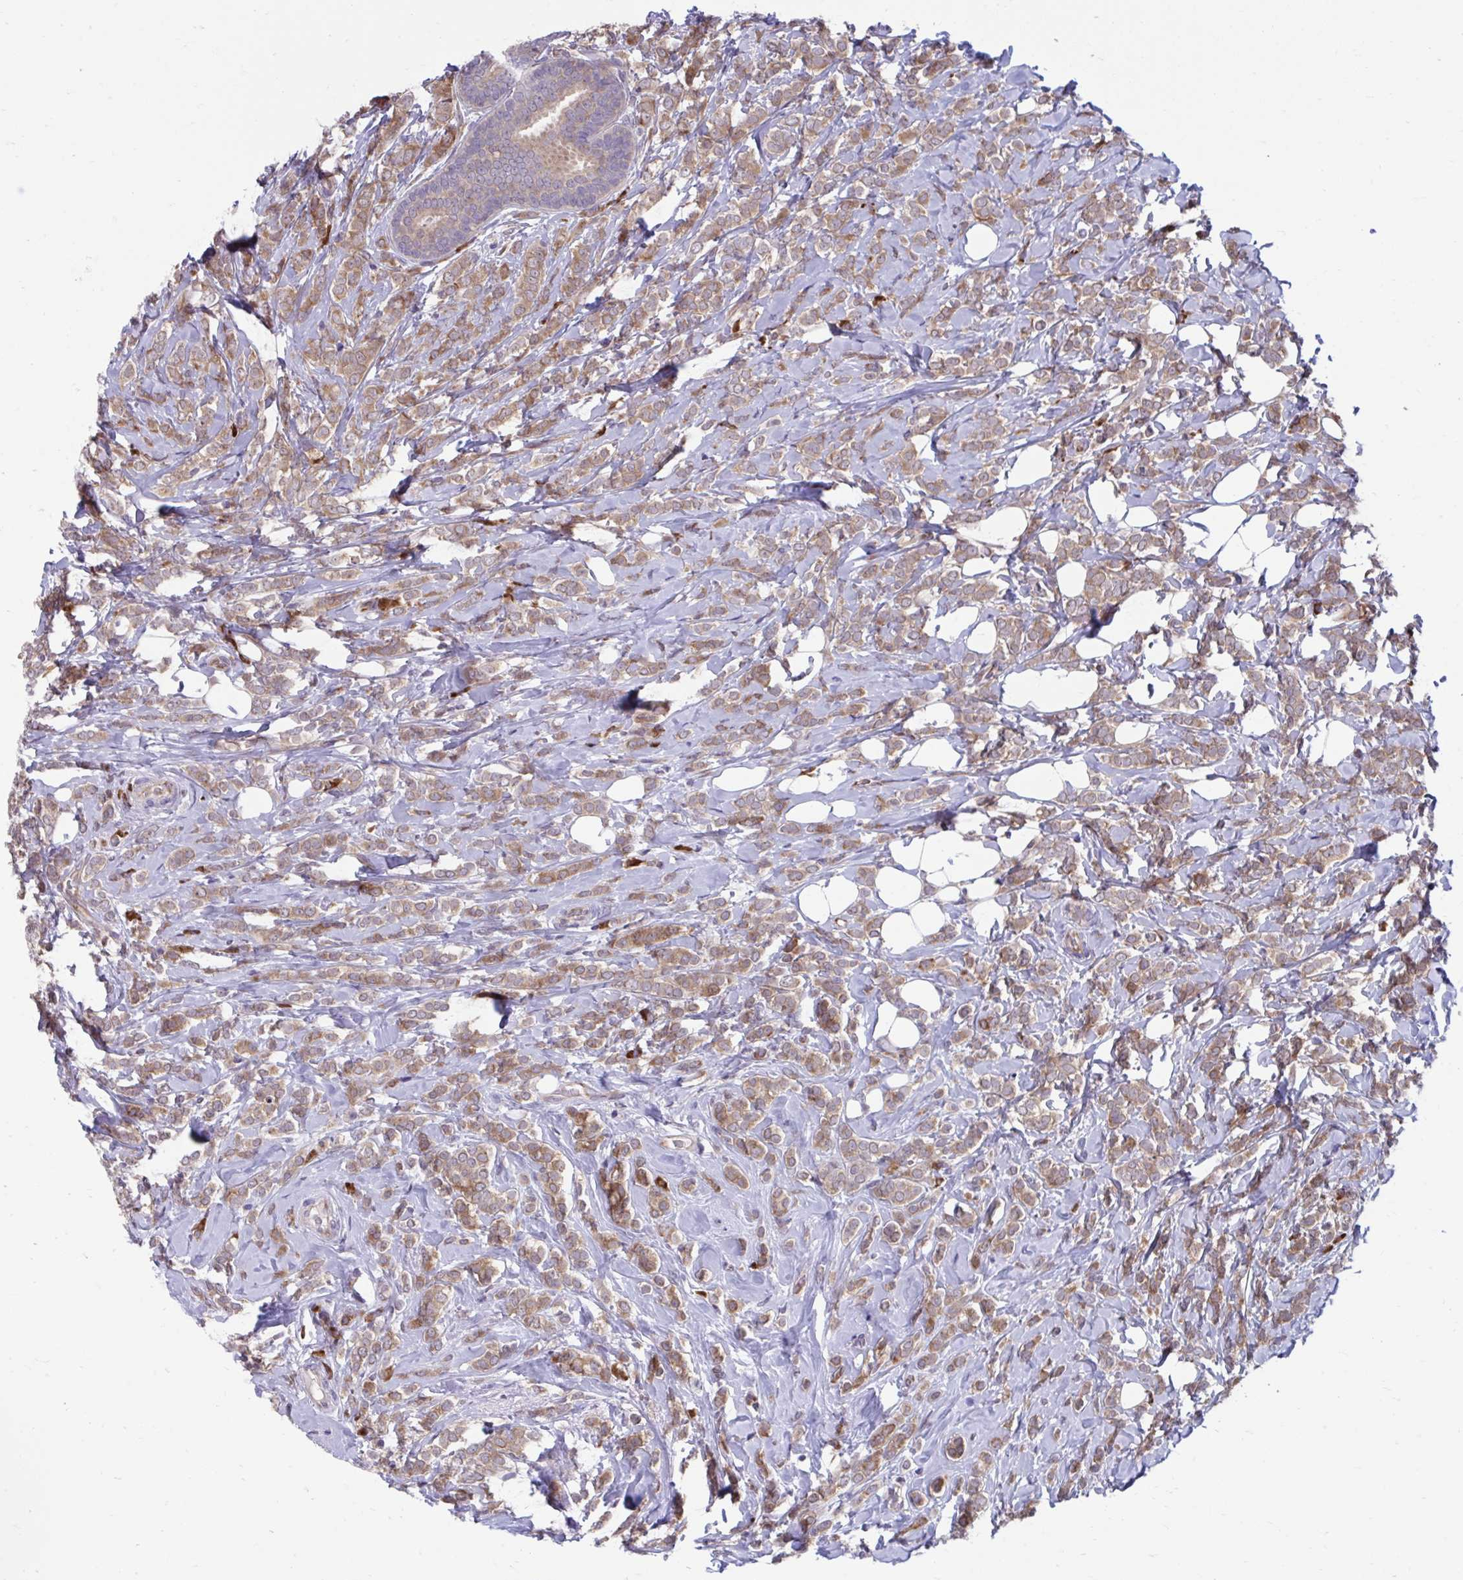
{"staining": {"intensity": "moderate", "quantity": ">75%", "location": "cytoplasmic/membranous"}, "tissue": "breast cancer", "cell_type": "Tumor cells", "image_type": "cancer", "snomed": [{"axis": "morphology", "description": "Lobular carcinoma"}, {"axis": "topography", "description": "Breast"}], "caption": "A brown stain highlights moderate cytoplasmic/membranous positivity of a protein in human lobular carcinoma (breast) tumor cells.", "gene": "SELENON", "patient": {"sex": "female", "age": 49}}